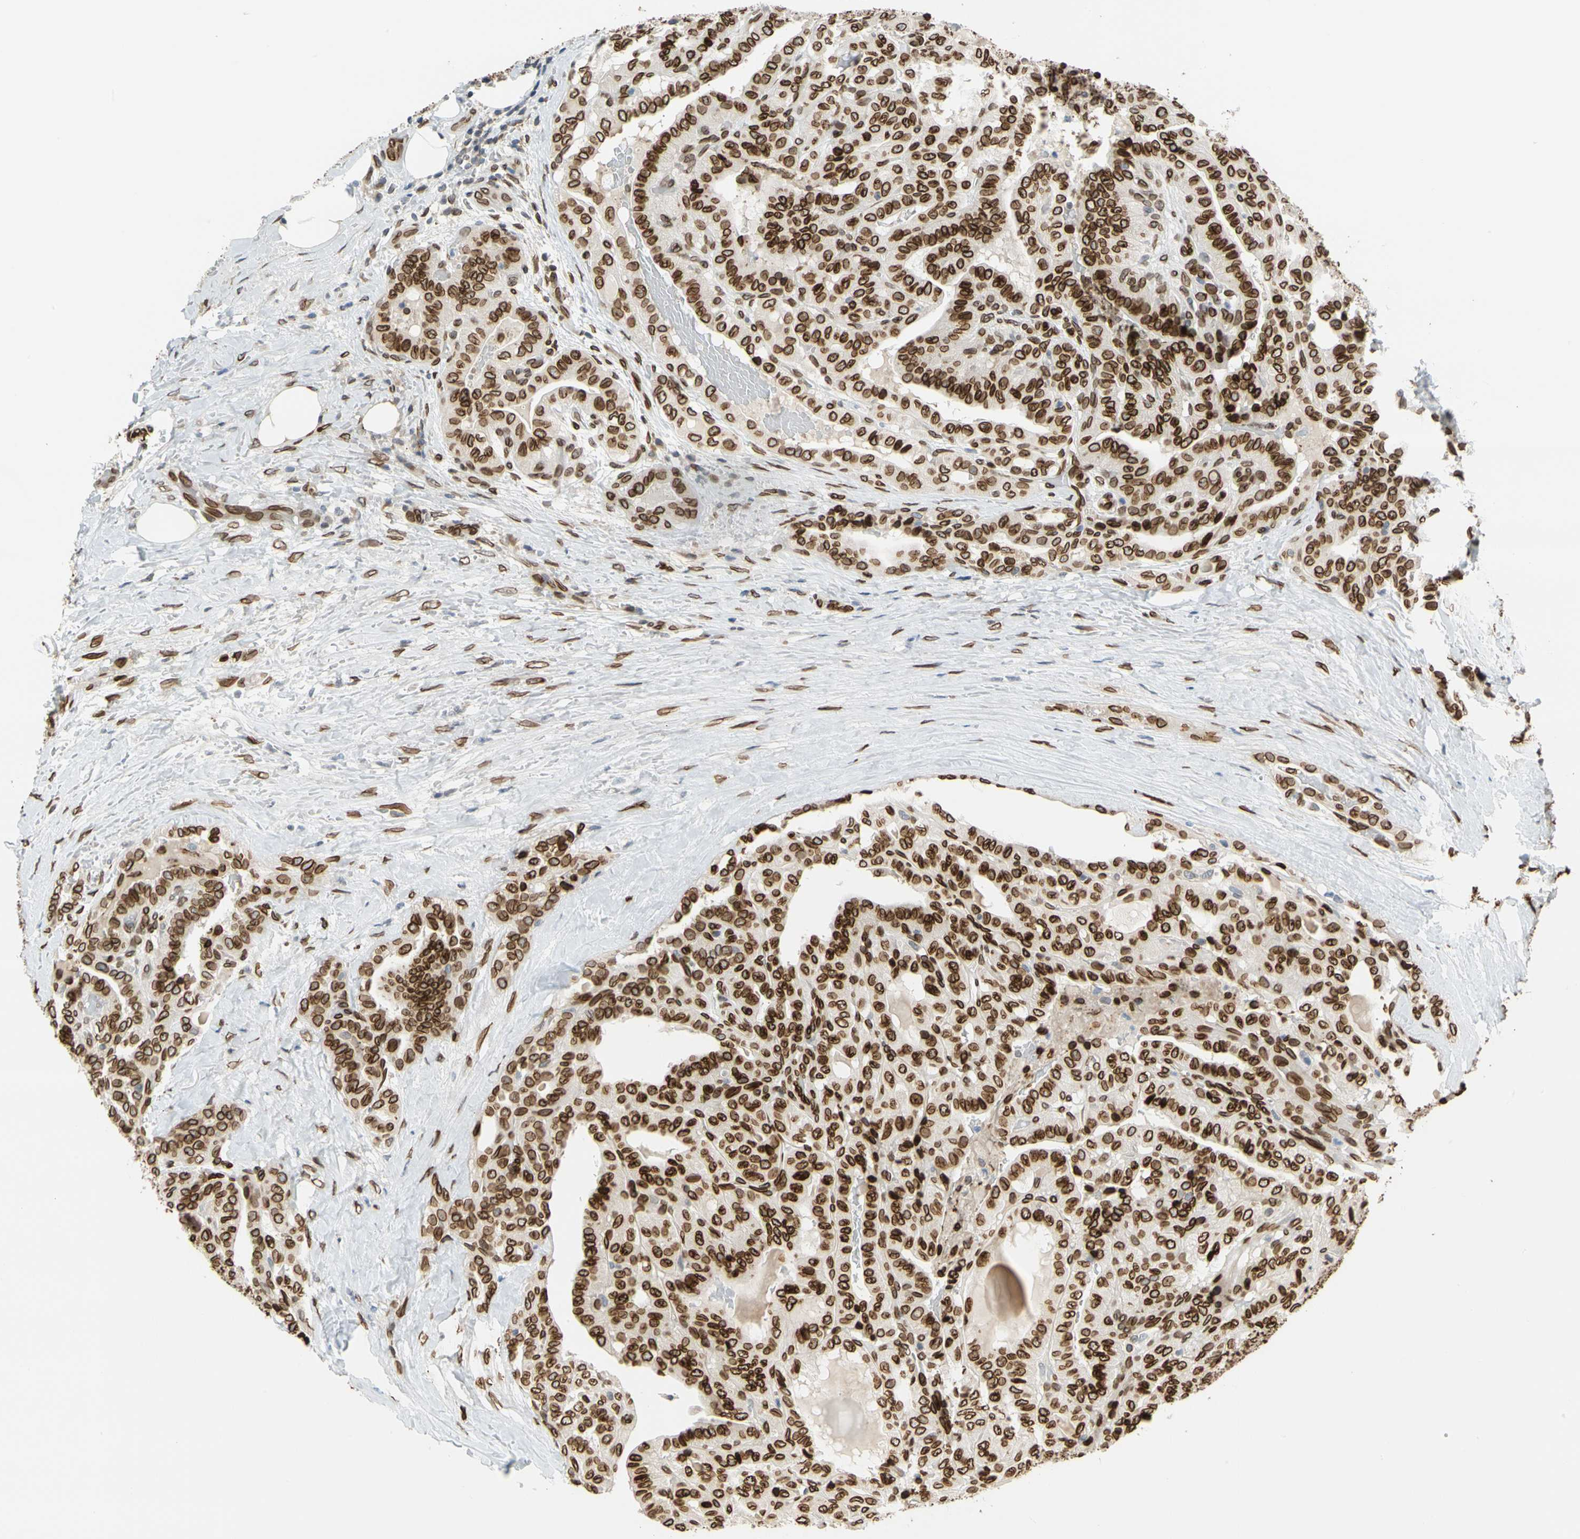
{"staining": {"intensity": "strong", "quantity": ">75%", "location": "cytoplasmic/membranous,nuclear"}, "tissue": "thyroid cancer", "cell_type": "Tumor cells", "image_type": "cancer", "snomed": [{"axis": "morphology", "description": "Papillary adenocarcinoma, NOS"}, {"axis": "topography", "description": "Thyroid gland"}], "caption": "Brown immunohistochemical staining in papillary adenocarcinoma (thyroid) exhibits strong cytoplasmic/membranous and nuclear expression in about >75% of tumor cells. (brown staining indicates protein expression, while blue staining denotes nuclei).", "gene": "SUN1", "patient": {"sex": "male", "age": 77}}